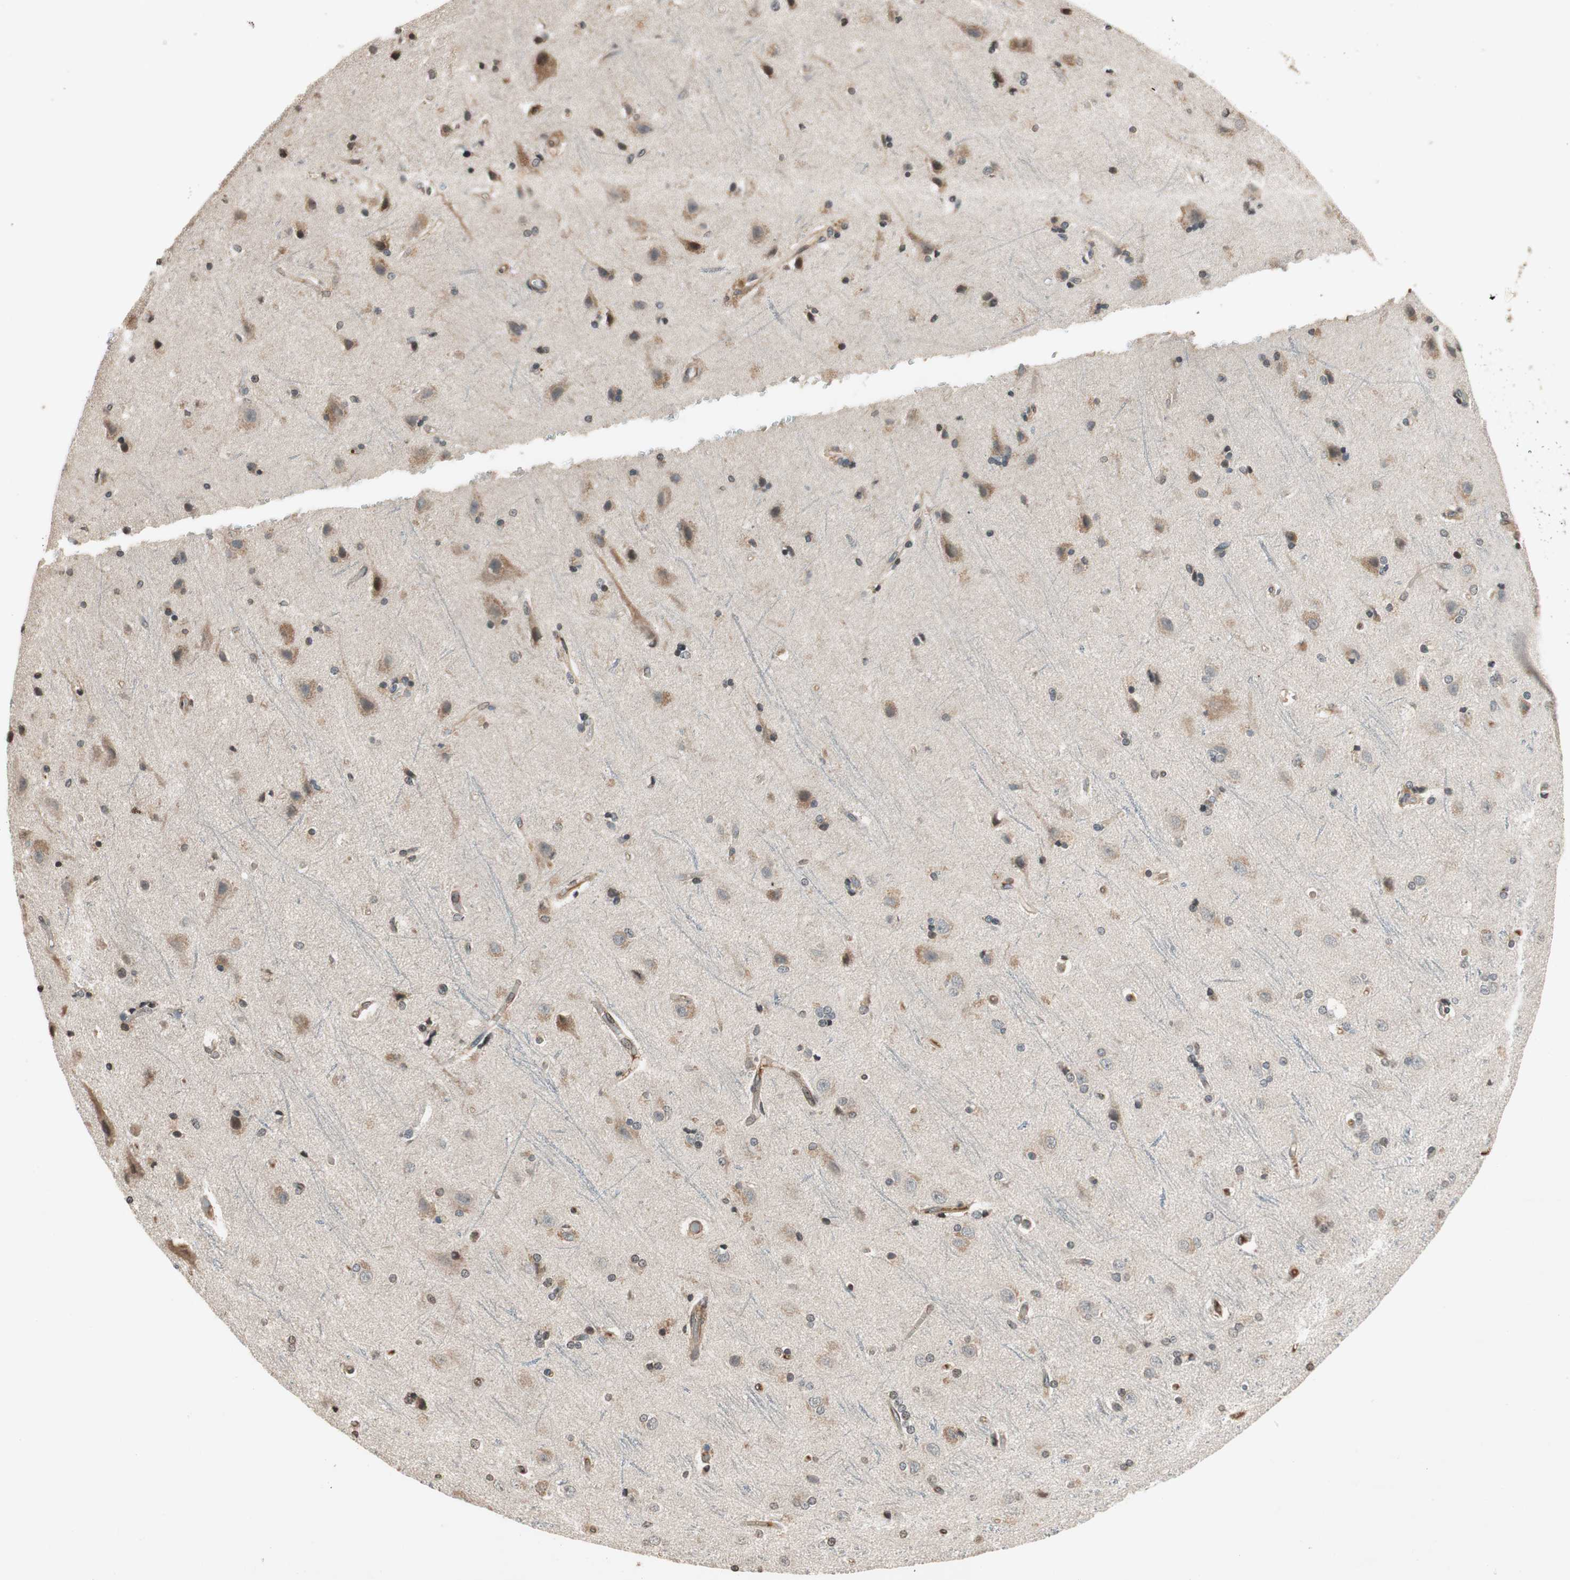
{"staining": {"intensity": "moderate", "quantity": ">75%", "location": "cytoplasmic/membranous"}, "tissue": "cerebral cortex", "cell_type": "Endothelial cells", "image_type": "normal", "snomed": [{"axis": "morphology", "description": "Normal tissue, NOS"}, {"axis": "topography", "description": "Cerebral cortex"}], "caption": "Moderate cytoplasmic/membranous protein positivity is appreciated in approximately >75% of endothelial cells in cerebral cortex. (DAB (3,3'-diaminobenzidine) = brown stain, brightfield microscopy at high magnification).", "gene": "GCLM", "patient": {"sex": "female", "age": 54}}